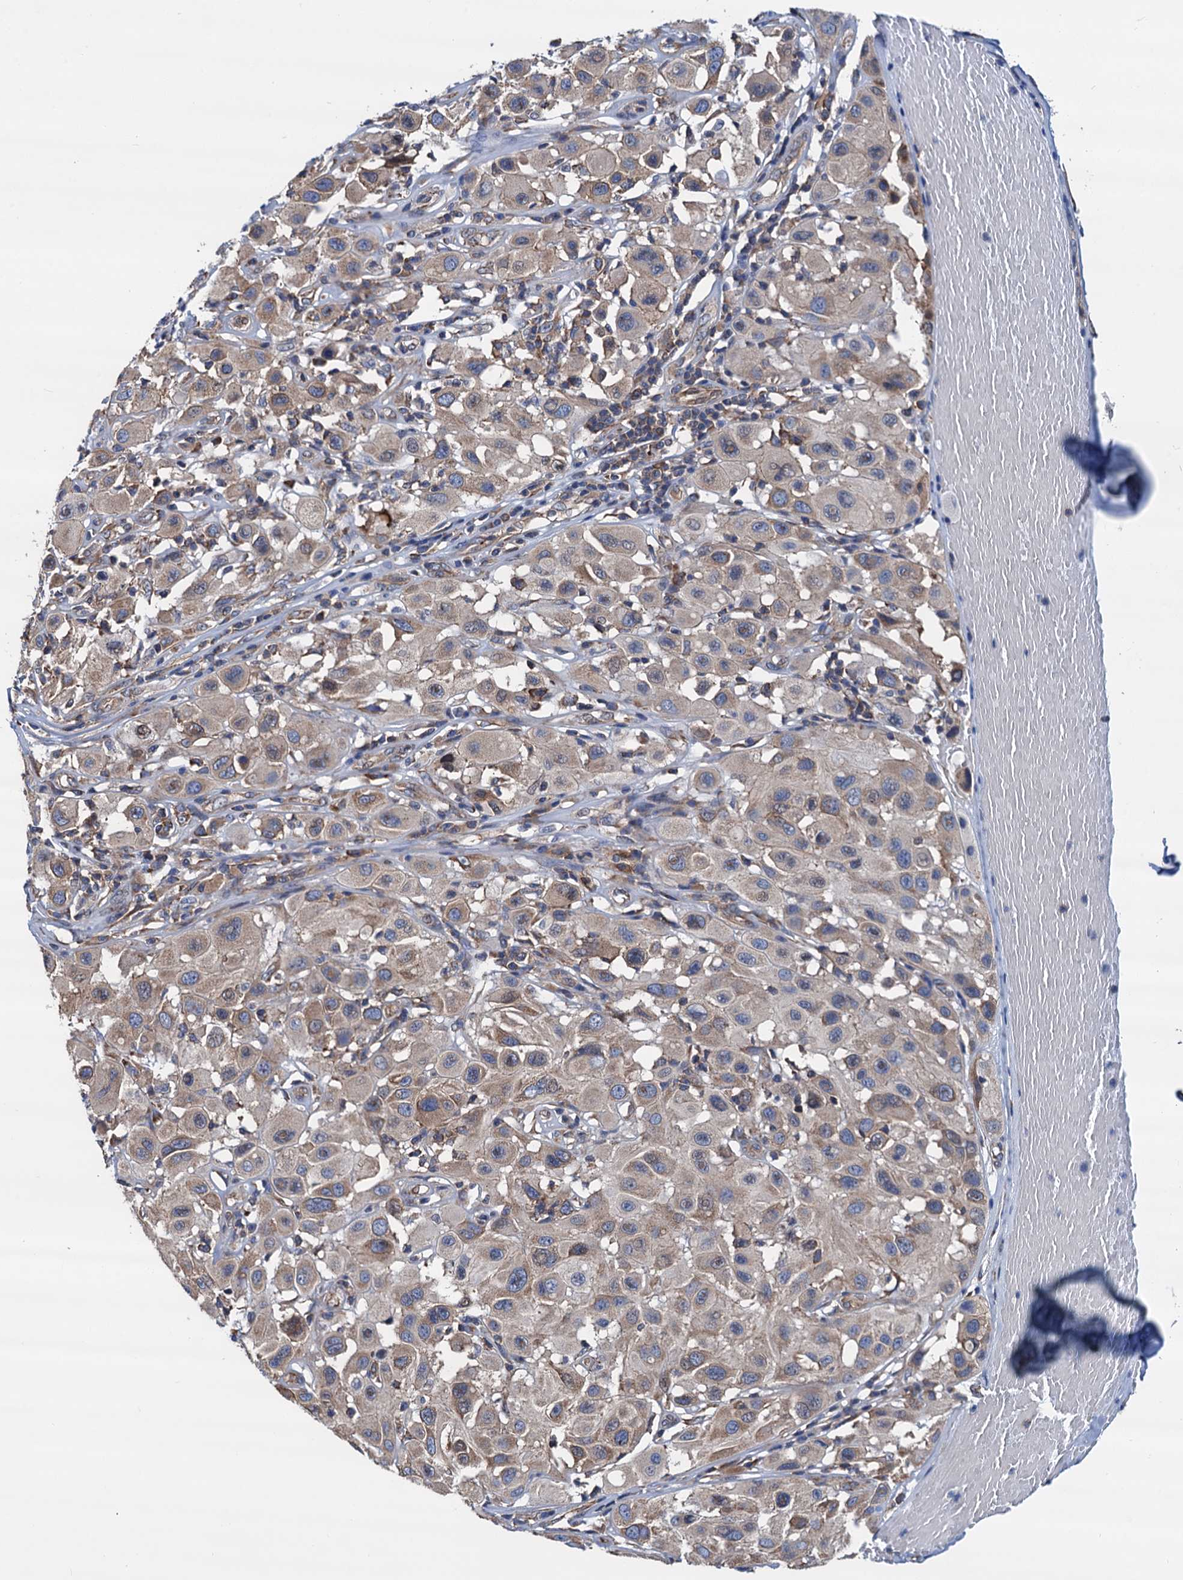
{"staining": {"intensity": "weak", "quantity": ">75%", "location": "cytoplasmic/membranous"}, "tissue": "melanoma", "cell_type": "Tumor cells", "image_type": "cancer", "snomed": [{"axis": "morphology", "description": "Malignant melanoma, Metastatic site"}, {"axis": "topography", "description": "Skin"}], "caption": "Immunohistochemistry micrograph of neoplastic tissue: melanoma stained using immunohistochemistry demonstrates low levels of weak protein expression localized specifically in the cytoplasmic/membranous of tumor cells, appearing as a cytoplasmic/membranous brown color.", "gene": "SLC12A7", "patient": {"sex": "male", "age": 41}}